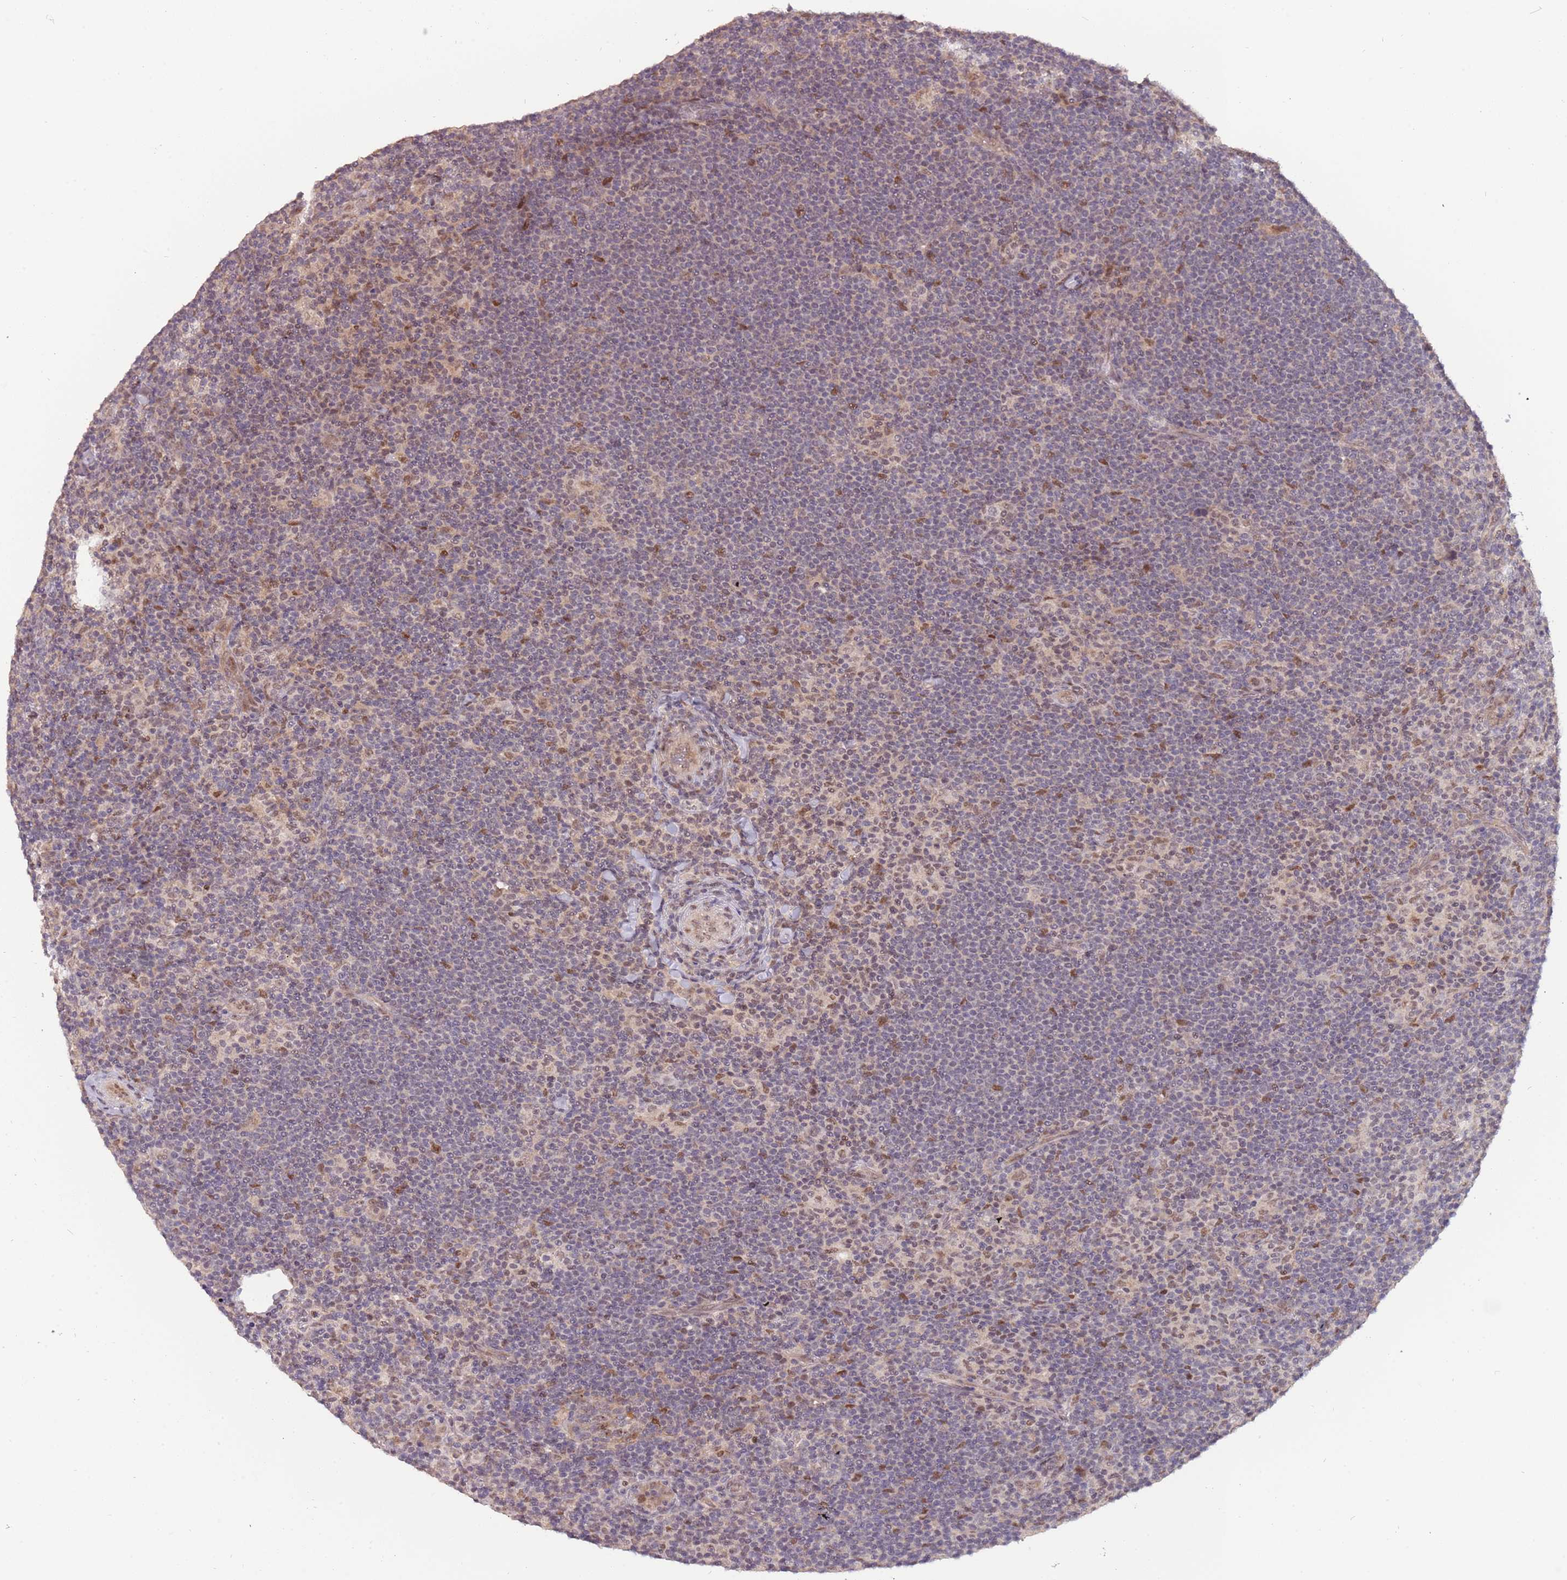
{"staining": {"intensity": "weak", "quantity": "<25%", "location": "nuclear"}, "tissue": "lymphoma", "cell_type": "Tumor cells", "image_type": "cancer", "snomed": [{"axis": "morphology", "description": "Hodgkin's disease, NOS"}, {"axis": "topography", "description": "Lymph node"}], "caption": "Immunohistochemistry histopathology image of human lymphoma stained for a protein (brown), which displays no staining in tumor cells.", "gene": "ZBTB5", "patient": {"sex": "female", "age": 57}}